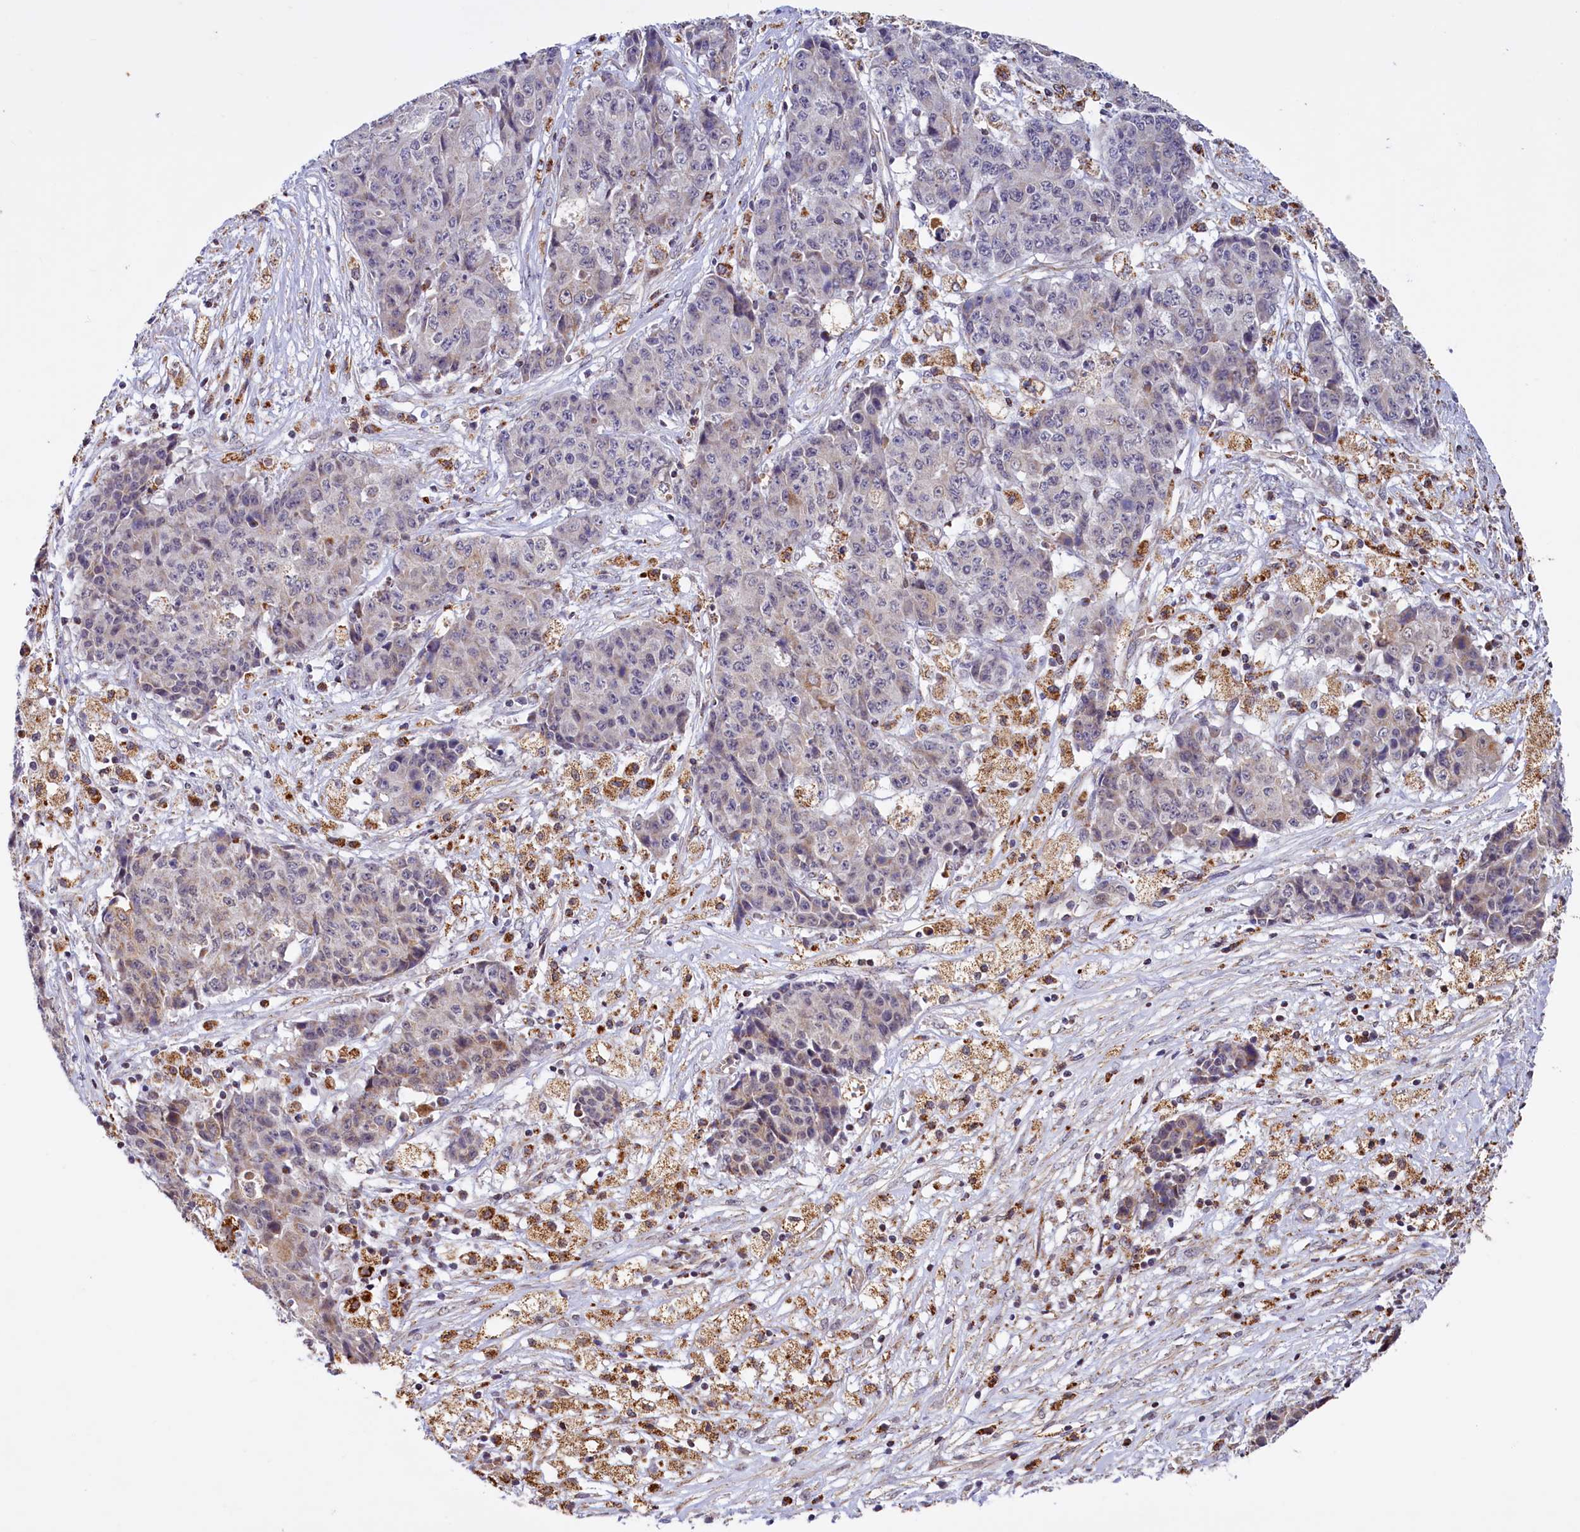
{"staining": {"intensity": "negative", "quantity": "none", "location": "none"}, "tissue": "ovarian cancer", "cell_type": "Tumor cells", "image_type": "cancer", "snomed": [{"axis": "morphology", "description": "Carcinoma, endometroid"}, {"axis": "topography", "description": "Ovary"}], "caption": "IHC micrograph of human ovarian endometroid carcinoma stained for a protein (brown), which demonstrates no positivity in tumor cells. (Brightfield microscopy of DAB (3,3'-diaminobenzidine) IHC at high magnification).", "gene": "DYNC2H1", "patient": {"sex": "female", "age": 42}}